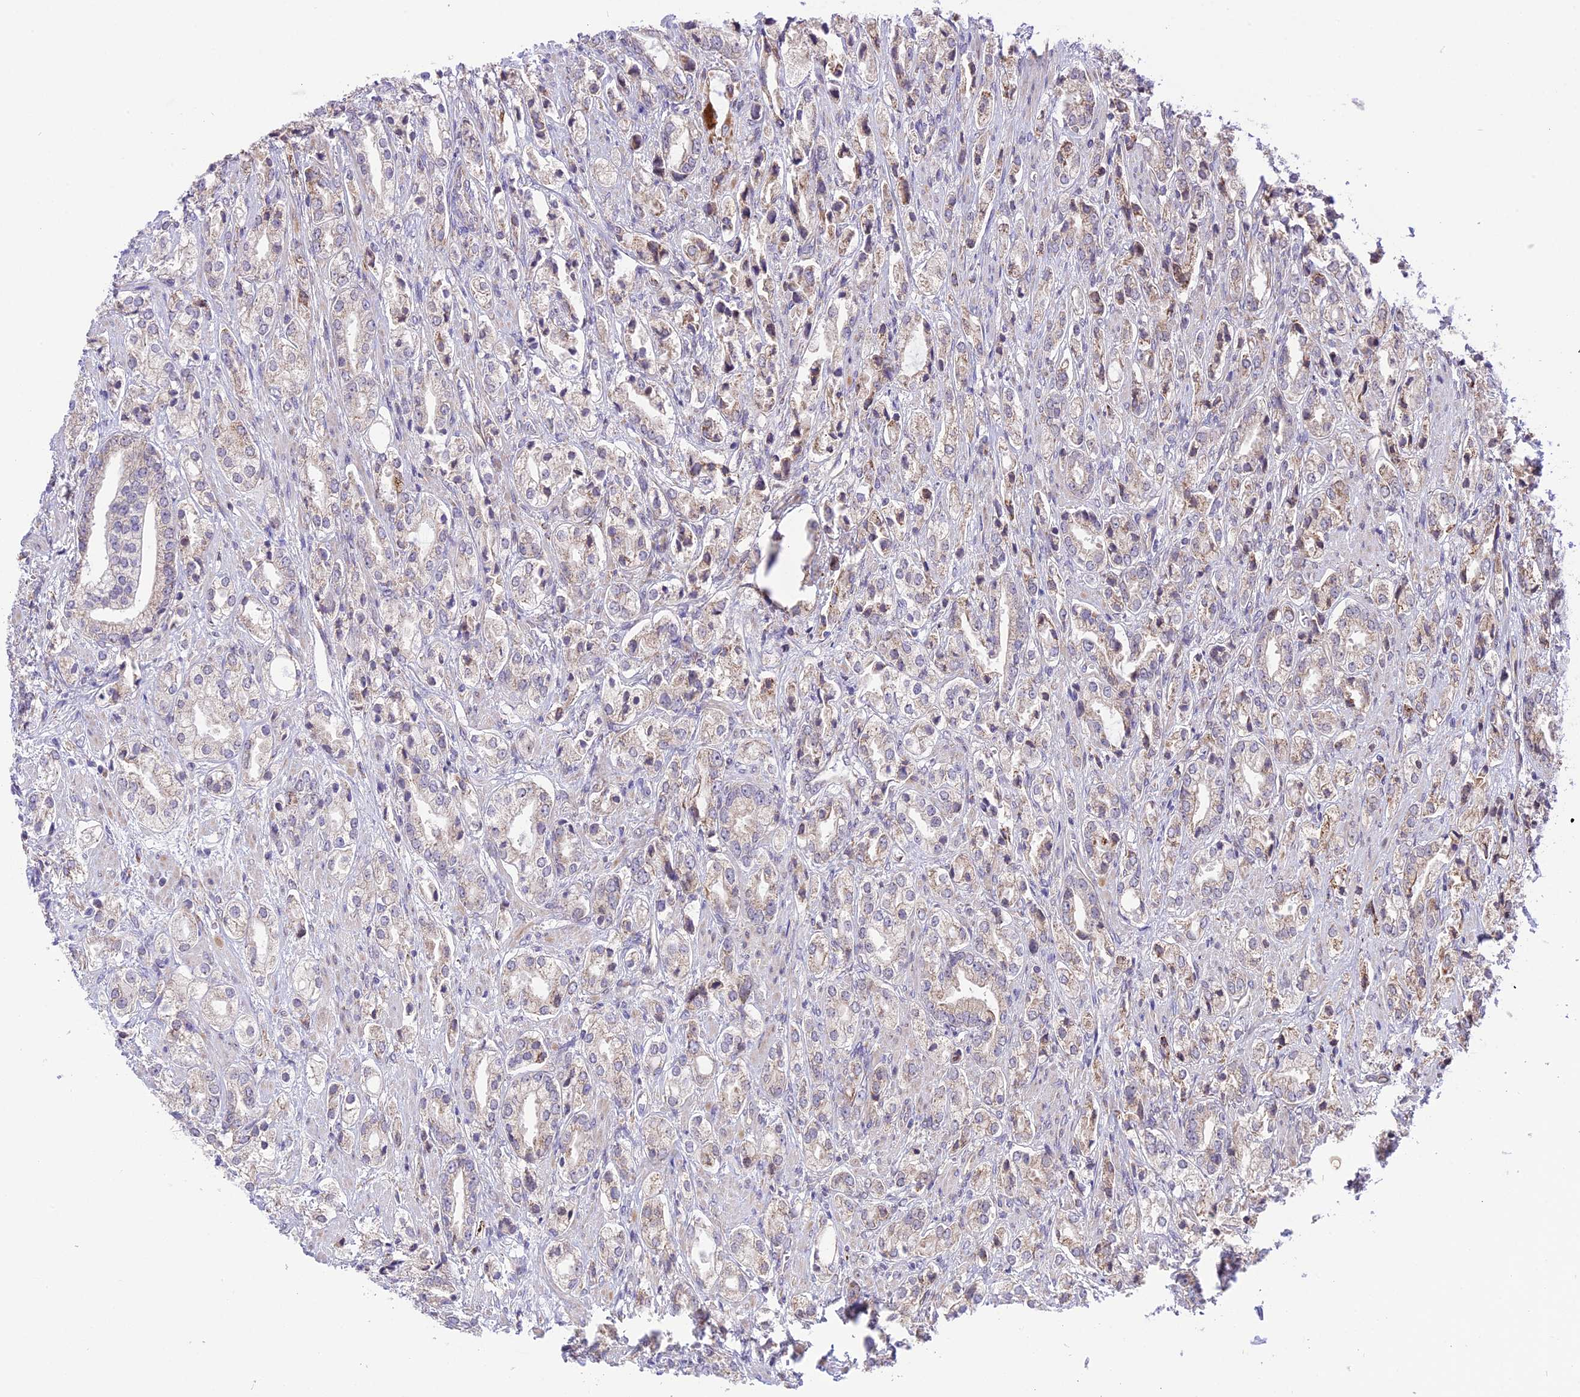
{"staining": {"intensity": "moderate", "quantity": "<25%", "location": "cytoplasmic/membranous"}, "tissue": "prostate cancer", "cell_type": "Tumor cells", "image_type": "cancer", "snomed": [{"axis": "morphology", "description": "Adenocarcinoma, High grade"}, {"axis": "topography", "description": "Prostate"}], "caption": "Prostate adenocarcinoma (high-grade) stained with a brown dye demonstrates moderate cytoplasmic/membranous positive positivity in approximately <25% of tumor cells.", "gene": "ARMCX6", "patient": {"sex": "male", "age": 50}}